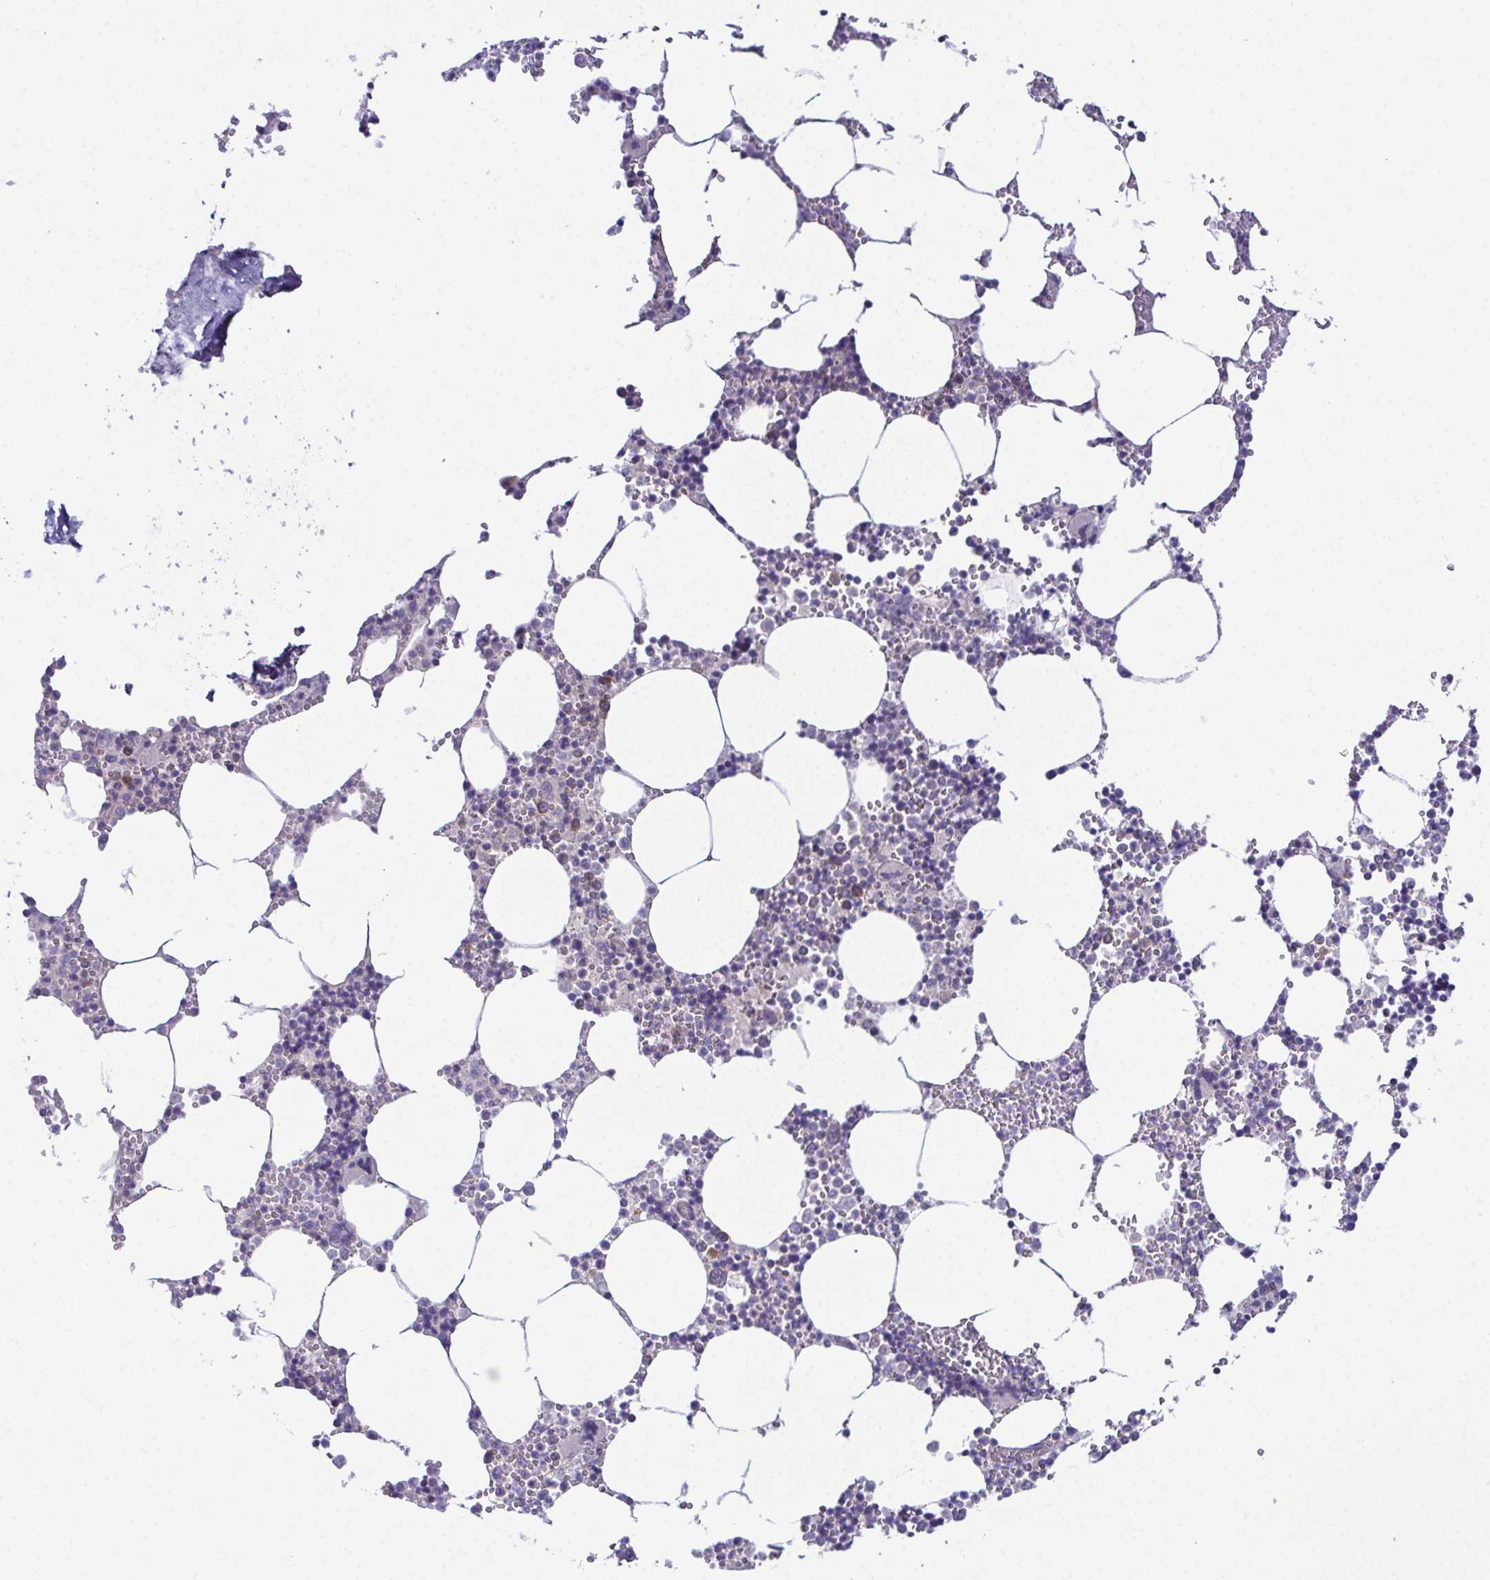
{"staining": {"intensity": "negative", "quantity": "none", "location": "none"}, "tissue": "bone marrow", "cell_type": "Hematopoietic cells", "image_type": "normal", "snomed": [{"axis": "morphology", "description": "Normal tissue, NOS"}, {"axis": "topography", "description": "Bone marrow"}], "caption": "Bone marrow stained for a protein using IHC reveals no expression hematopoietic cells.", "gene": "CFAP97D1", "patient": {"sex": "male", "age": 54}}